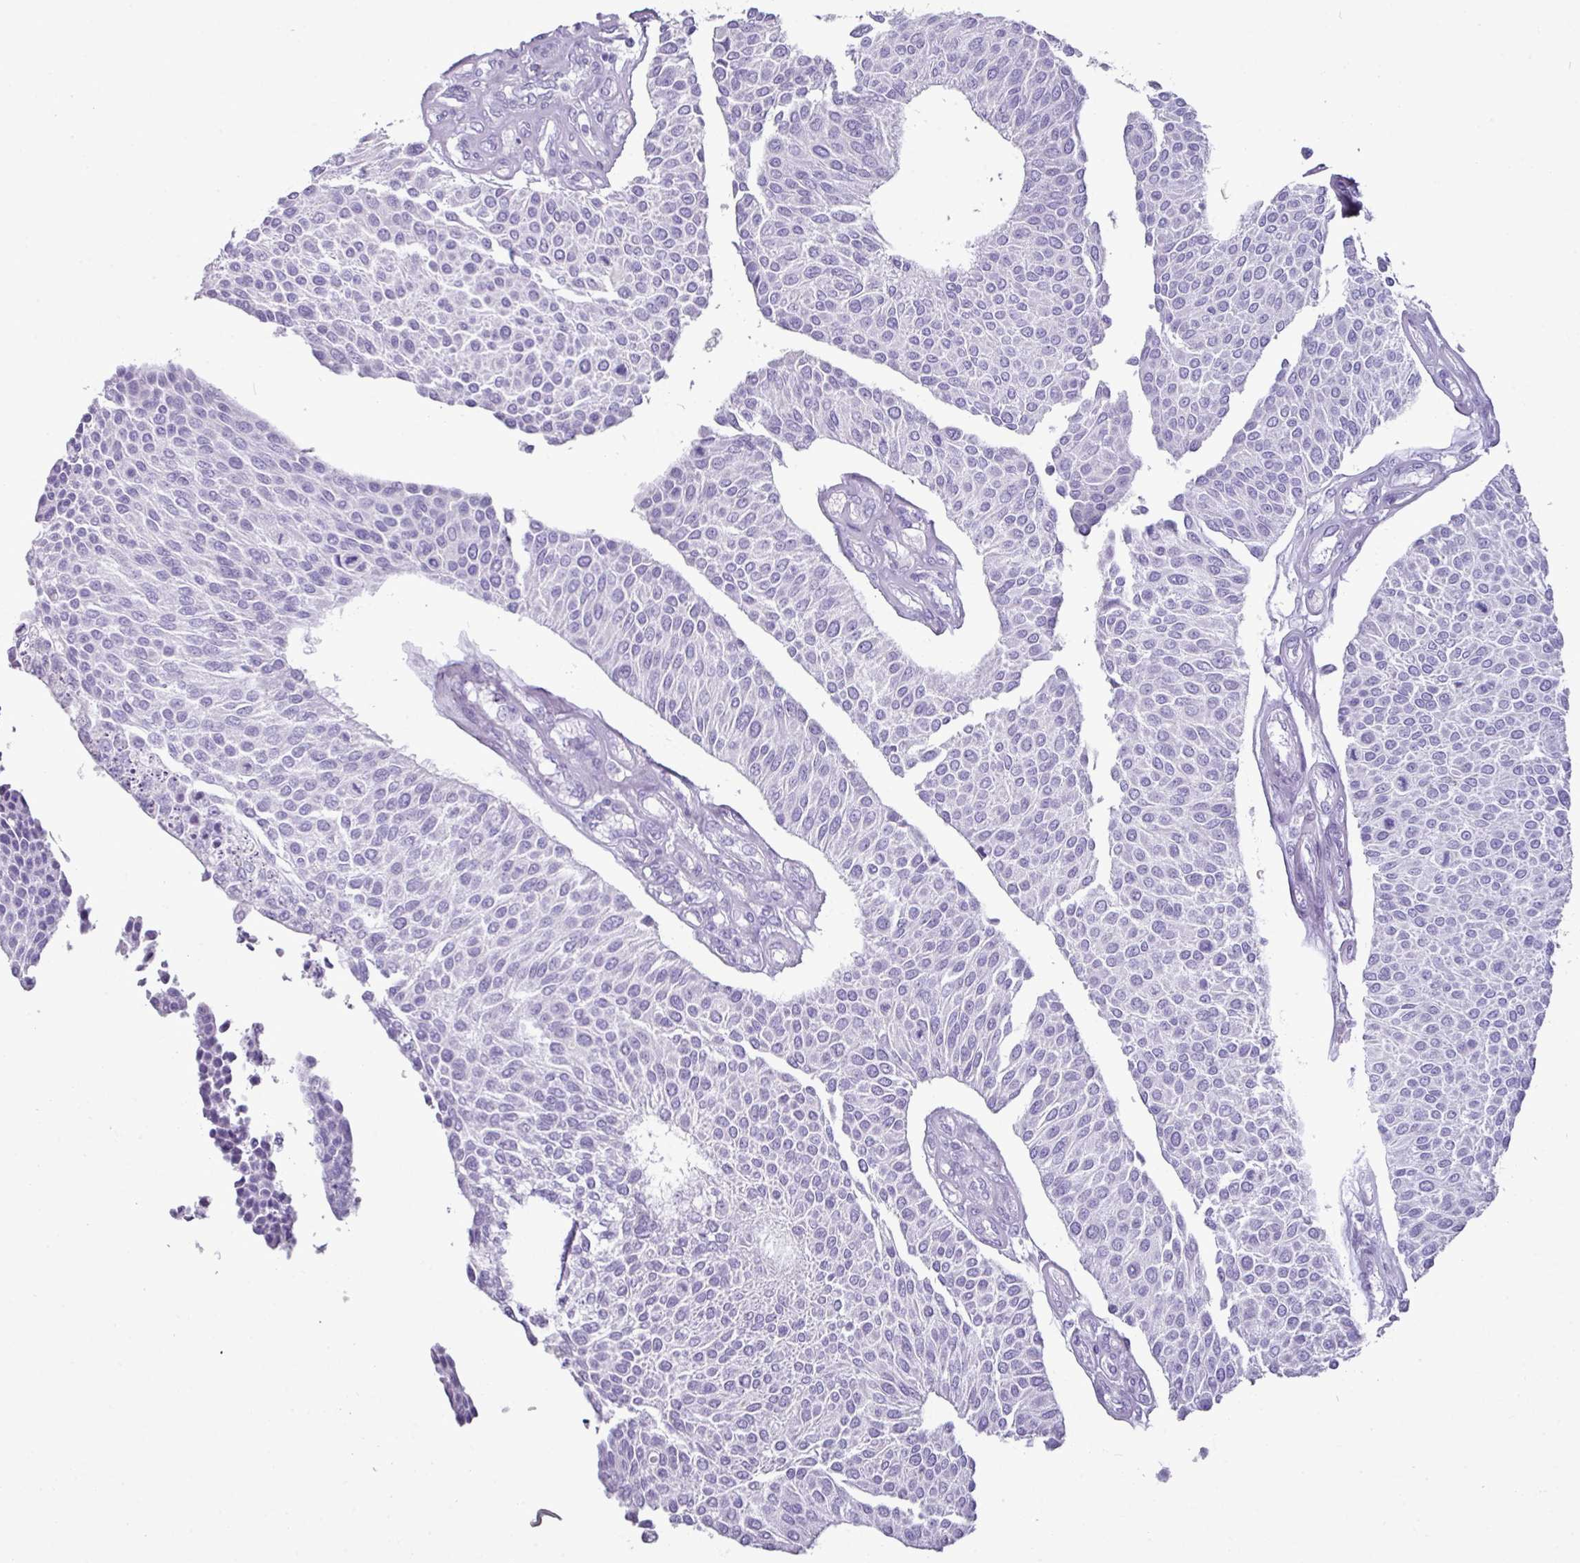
{"staining": {"intensity": "negative", "quantity": "none", "location": "none"}, "tissue": "urothelial cancer", "cell_type": "Tumor cells", "image_type": "cancer", "snomed": [{"axis": "morphology", "description": "Urothelial carcinoma, NOS"}, {"axis": "topography", "description": "Urinary bladder"}], "caption": "Protein analysis of transitional cell carcinoma reveals no significant expression in tumor cells.", "gene": "GSTA3", "patient": {"sex": "male", "age": 55}}